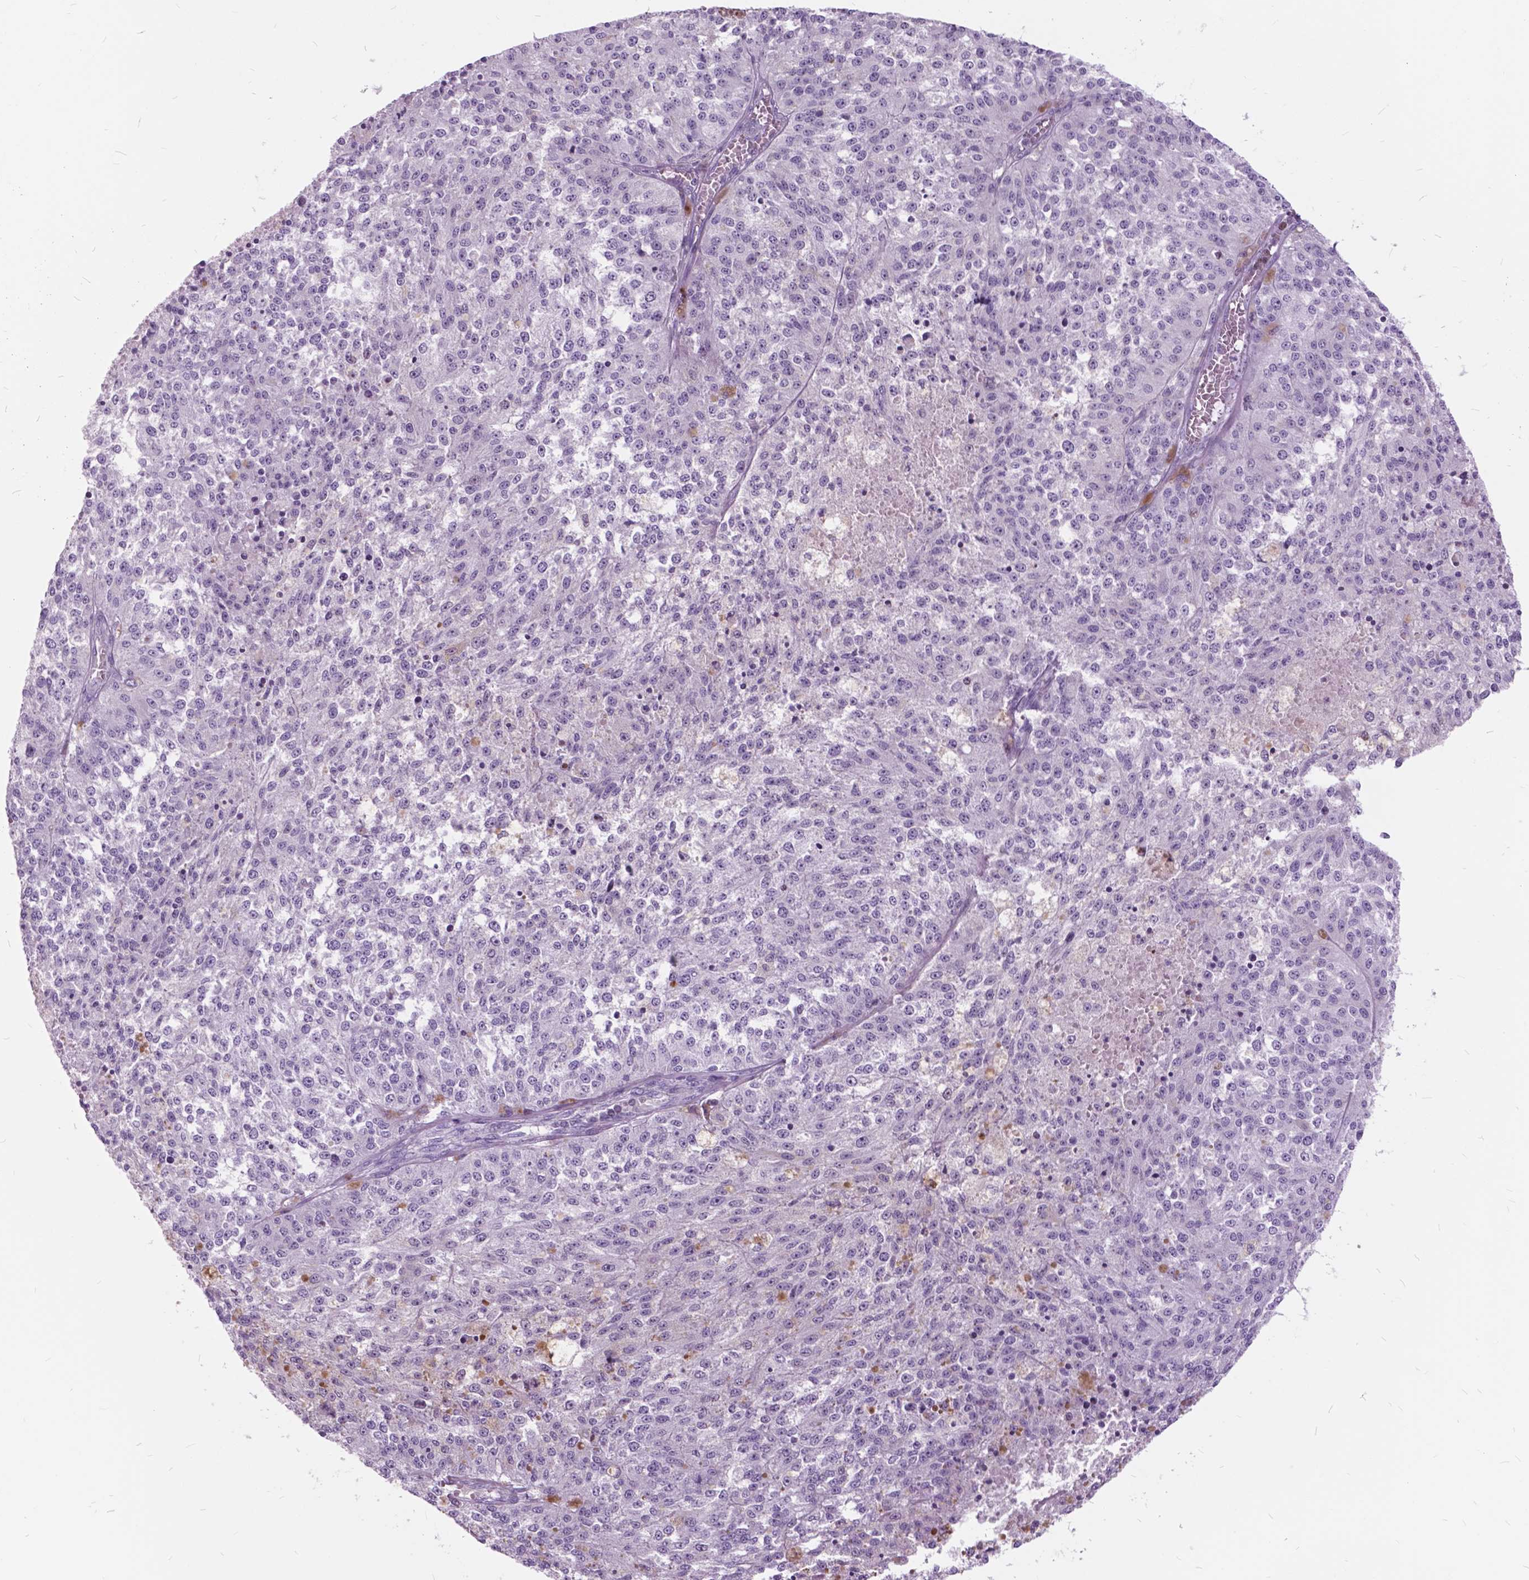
{"staining": {"intensity": "negative", "quantity": "none", "location": "none"}, "tissue": "melanoma", "cell_type": "Tumor cells", "image_type": "cancer", "snomed": [{"axis": "morphology", "description": "Malignant melanoma, Metastatic site"}, {"axis": "topography", "description": "Lymph node"}], "caption": "Tumor cells are negative for brown protein staining in melanoma.", "gene": "SP140", "patient": {"sex": "female", "age": 64}}